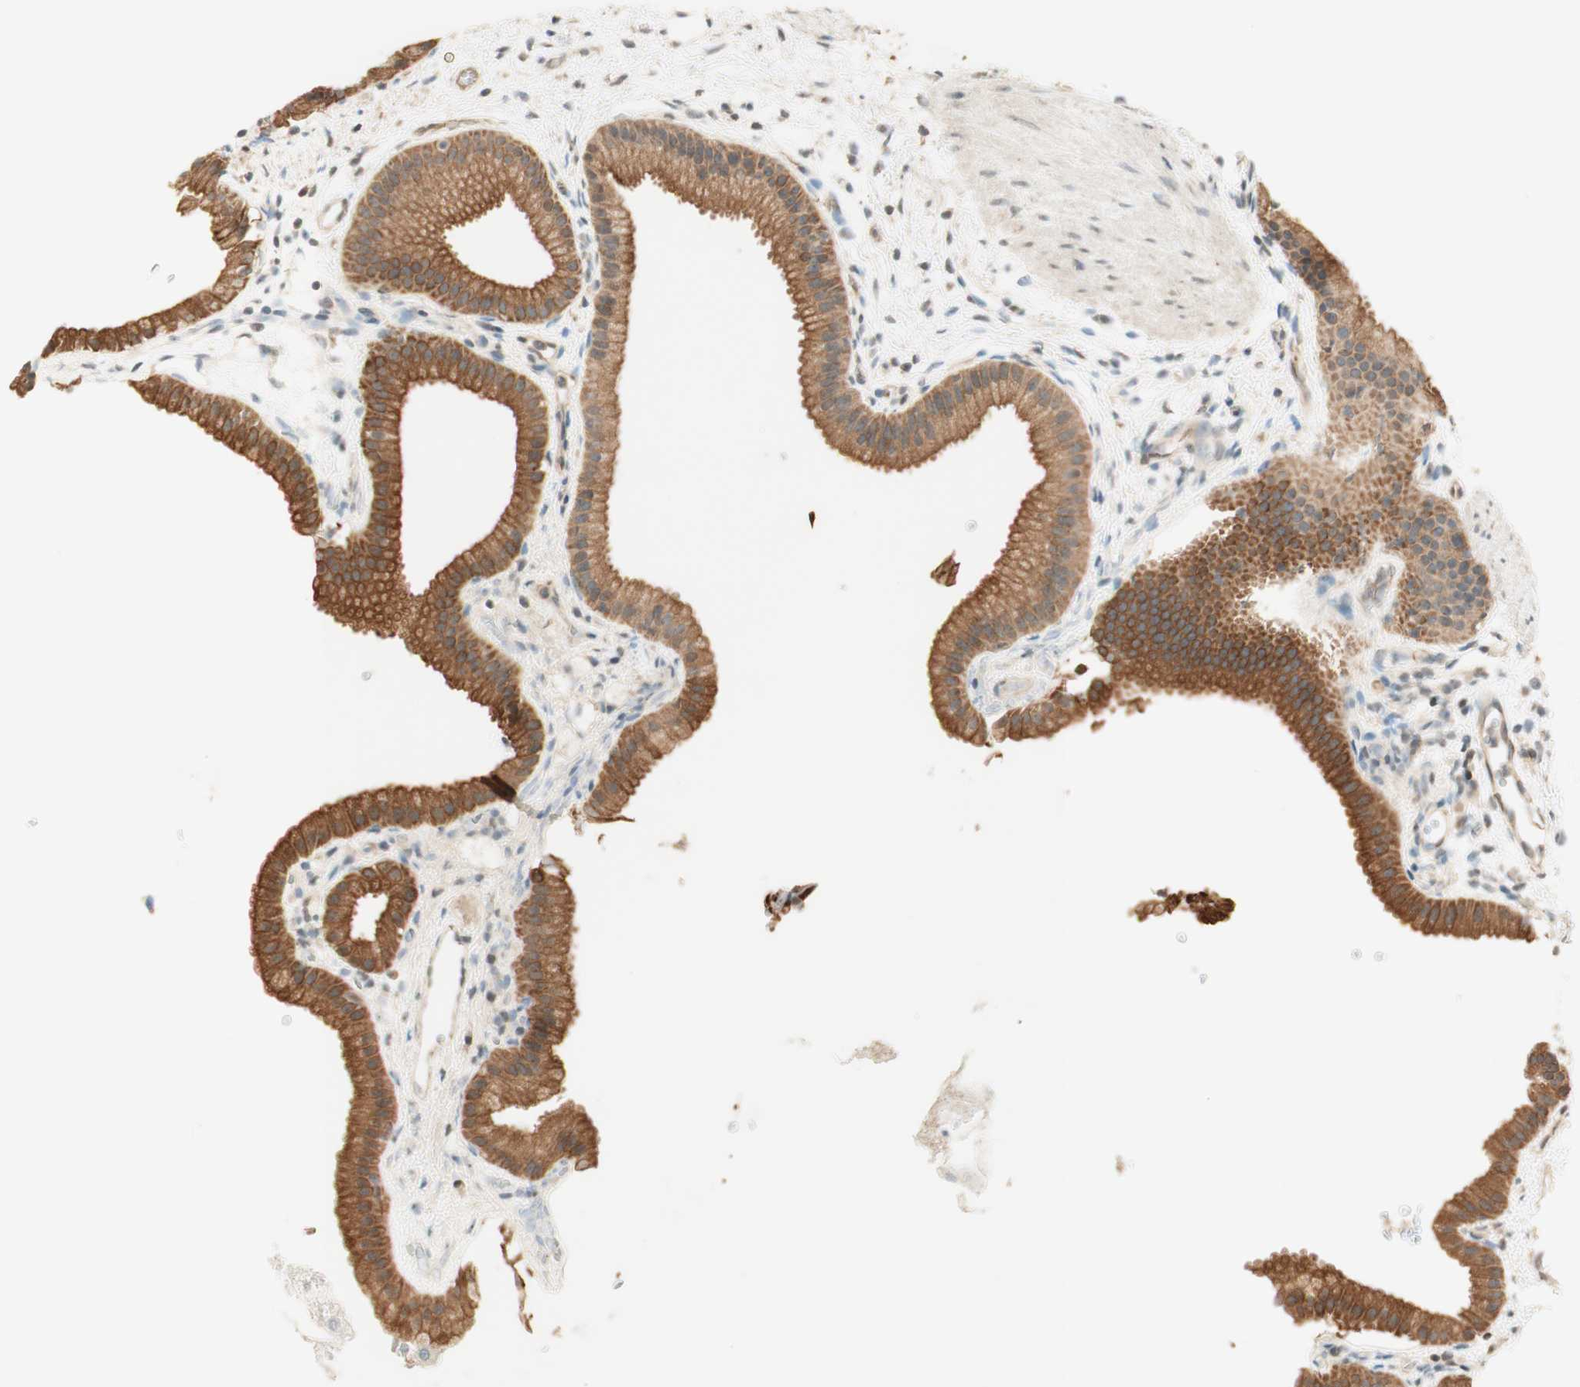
{"staining": {"intensity": "moderate", "quantity": ">75%", "location": "cytoplasmic/membranous"}, "tissue": "gallbladder", "cell_type": "Glandular cells", "image_type": "normal", "snomed": [{"axis": "morphology", "description": "Normal tissue, NOS"}, {"axis": "topography", "description": "Gallbladder"}], "caption": "Immunohistochemistry (IHC) (DAB) staining of benign human gallbladder reveals moderate cytoplasmic/membranous protein positivity in about >75% of glandular cells.", "gene": "SPINT2", "patient": {"sex": "female", "age": 64}}